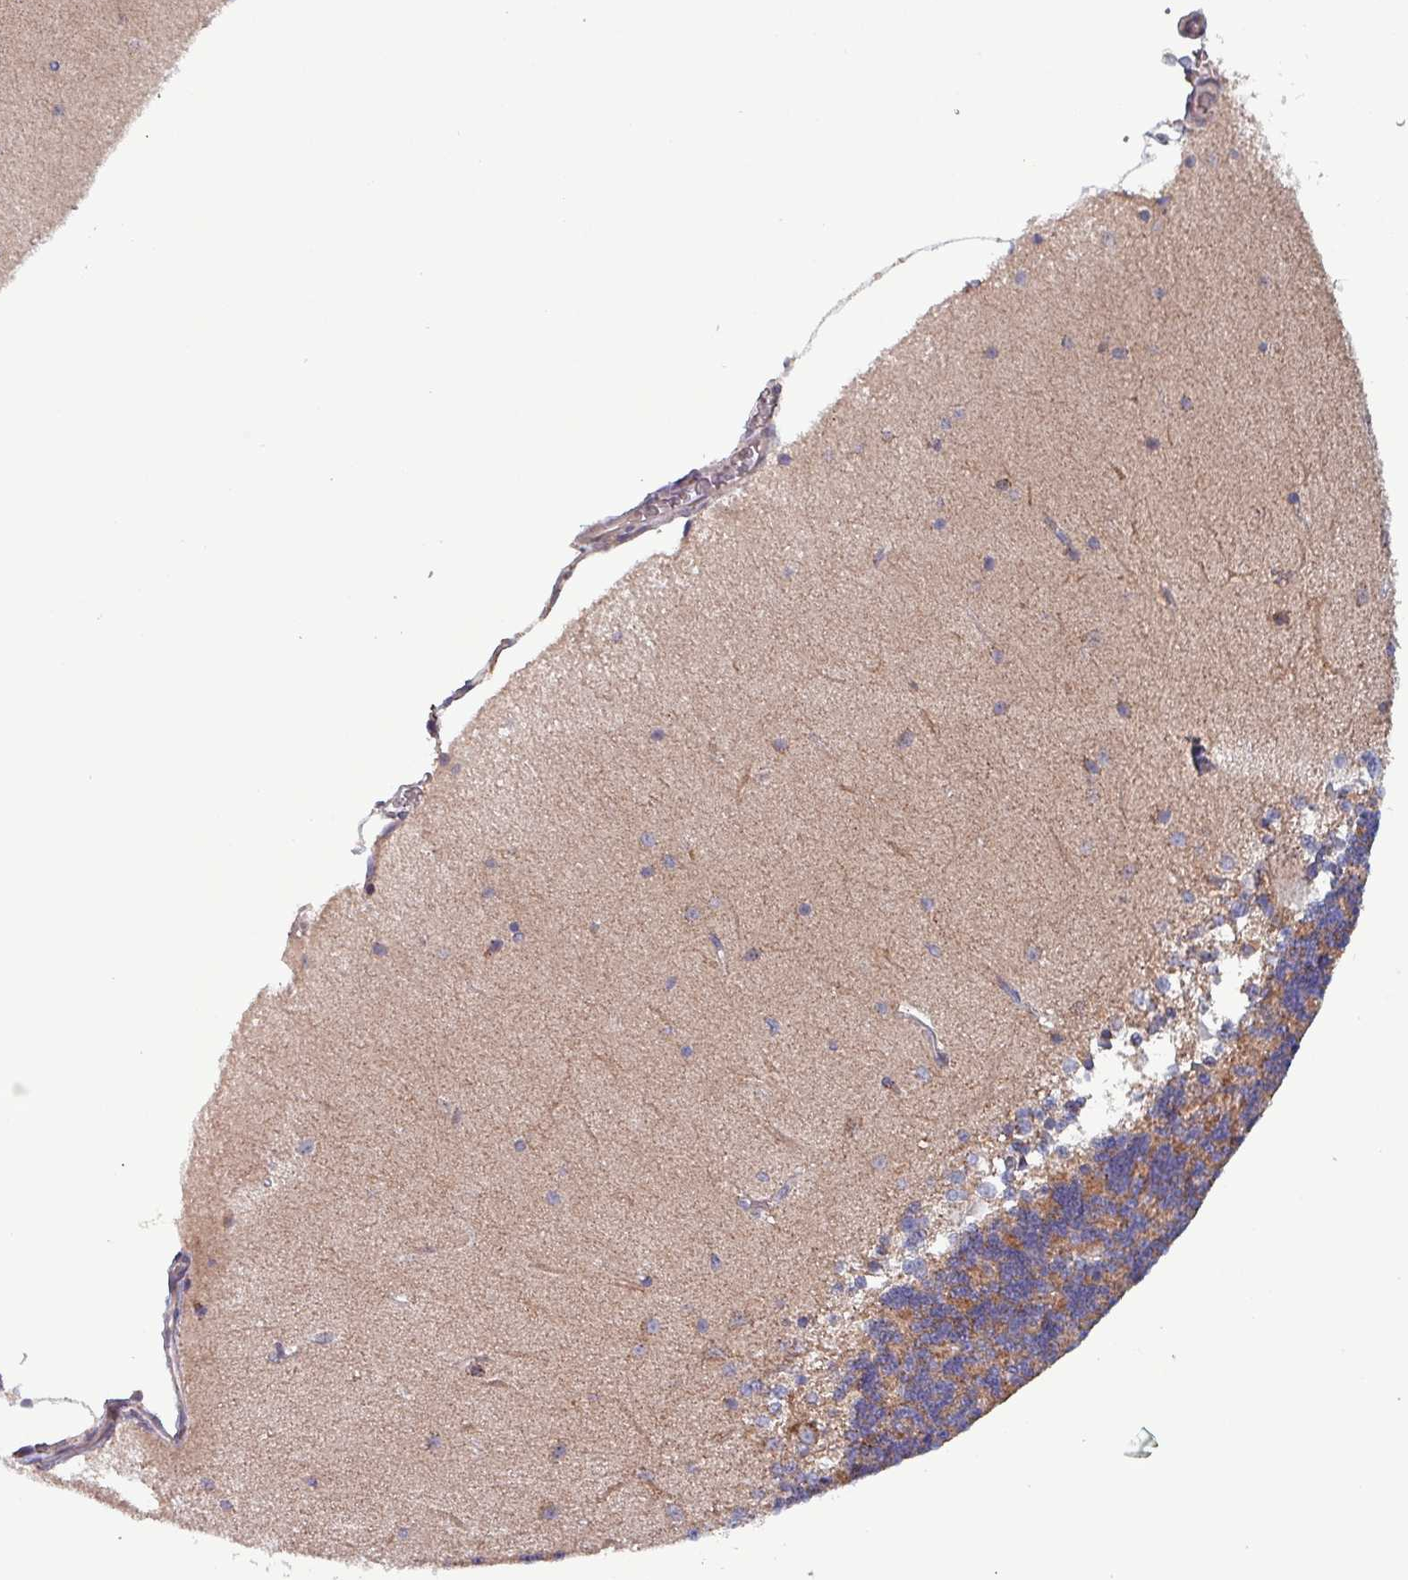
{"staining": {"intensity": "negative", "quantity": "none", "location": "none"}, "tissue": "cerebellum", "cell_type": "Cells in granular layer", "image_type": "normal", "snomed": [{"axis": "morphology", "description": "Normal tissue, NOS"}, {"axis": "topography", "description": "Cerebellum"}], "caption": "This is a image of IHC staining of benign cerebellum, which shows no staining in cells in granular layer.", "gene": "ZNF322", "patient": {"sex": "female", "age": 54}}